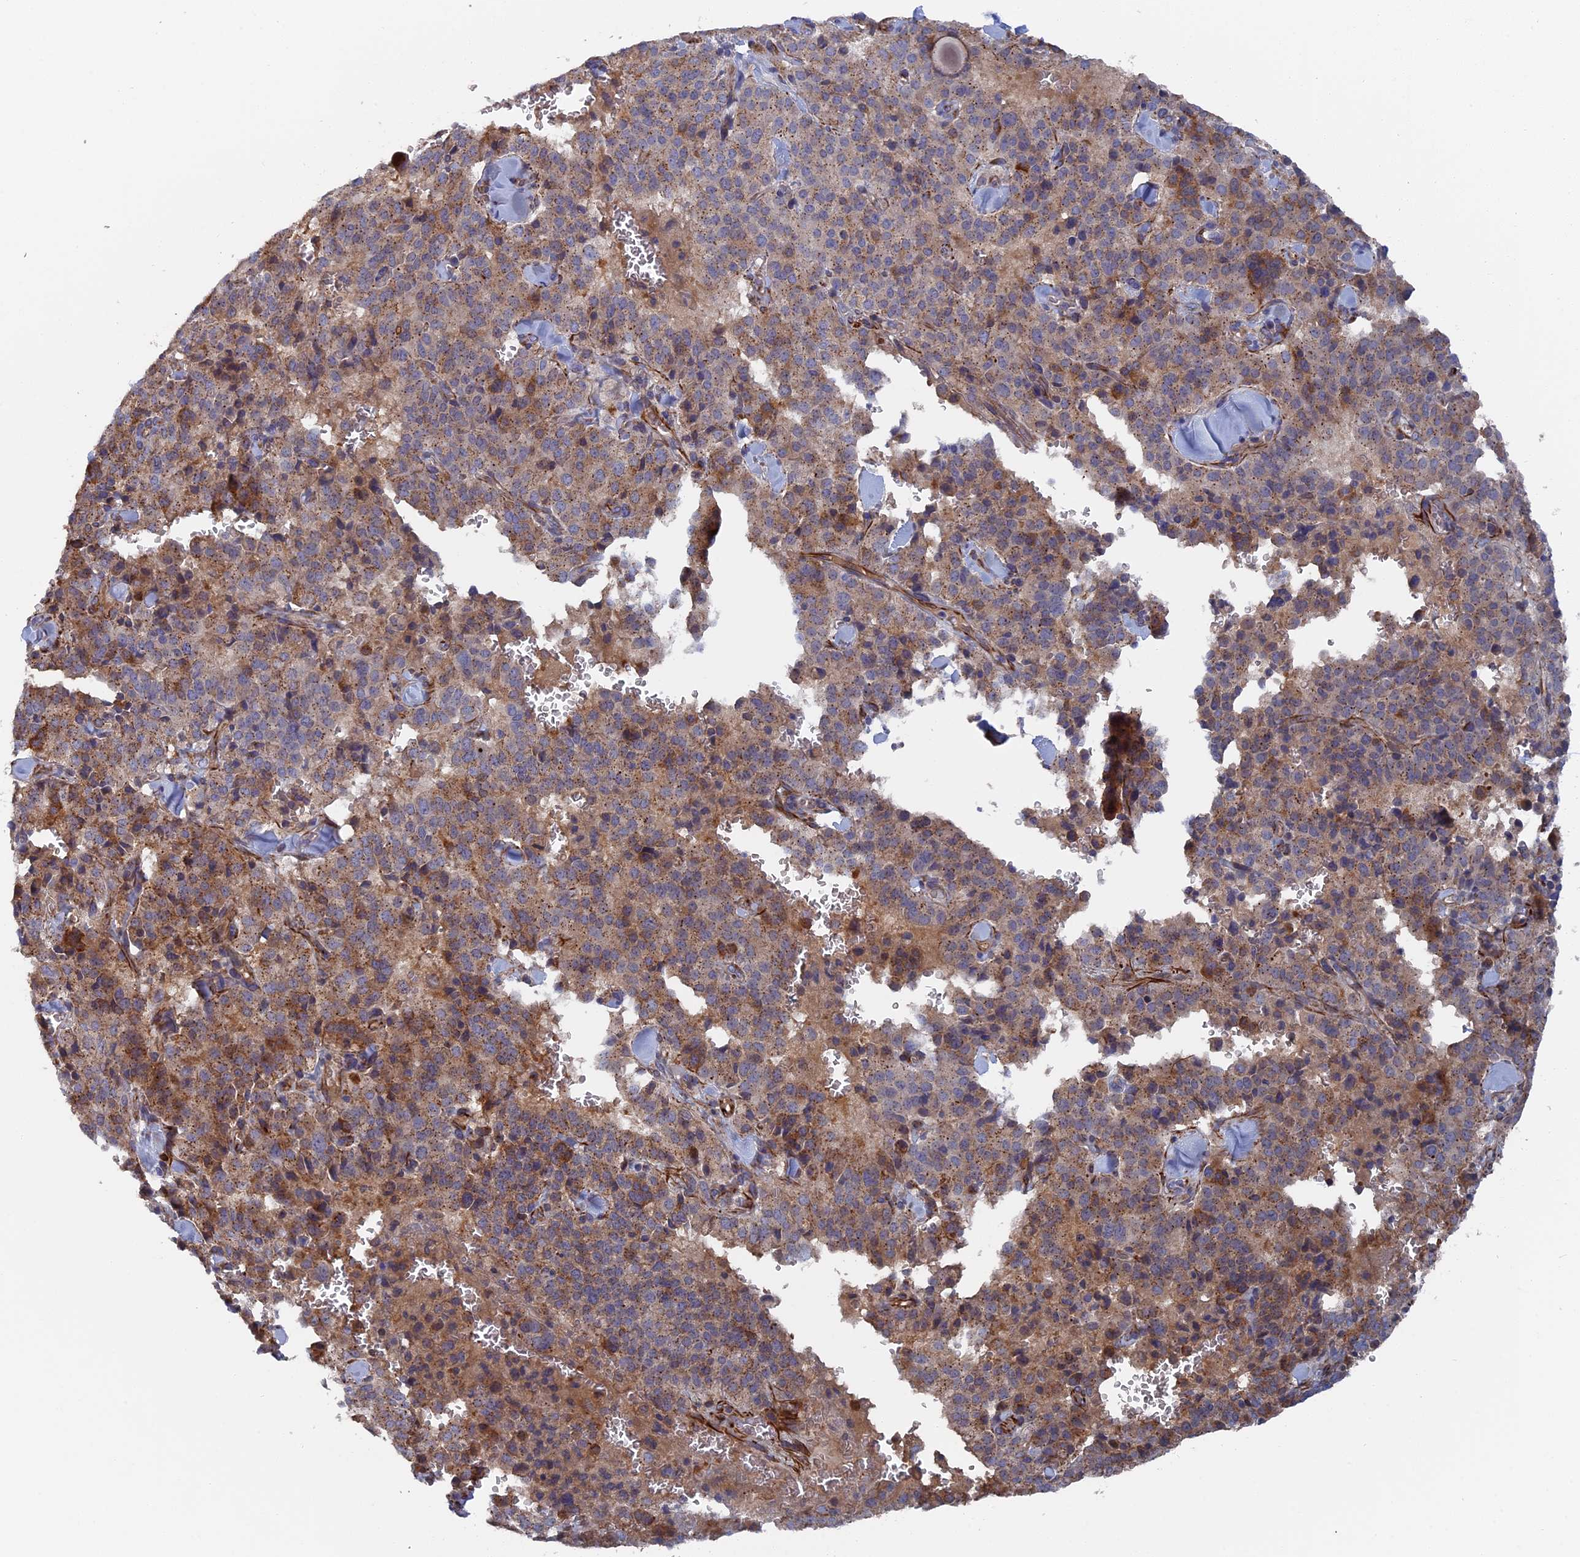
{"staining": {"intensity": "moderate", "quantity": ">75%", "location": "cytoplasmic/membranous"}, "tissue": "pancreatic cancer", "cell_type": "Tumor cells", "image_type": "cancer", "snomed": [{"axis": "morphology", "description": "Adenocarcinoma, NOS"}, {"axis": "topography", "description": "Pancreas"}], "caption": "Tumor cells display moderate cytoplasmic/membranous positivity in approximately >75% of cells in pancreatic cancer.", "gene": "SMG9", "patient": {"sex": "male", "age": 65}}